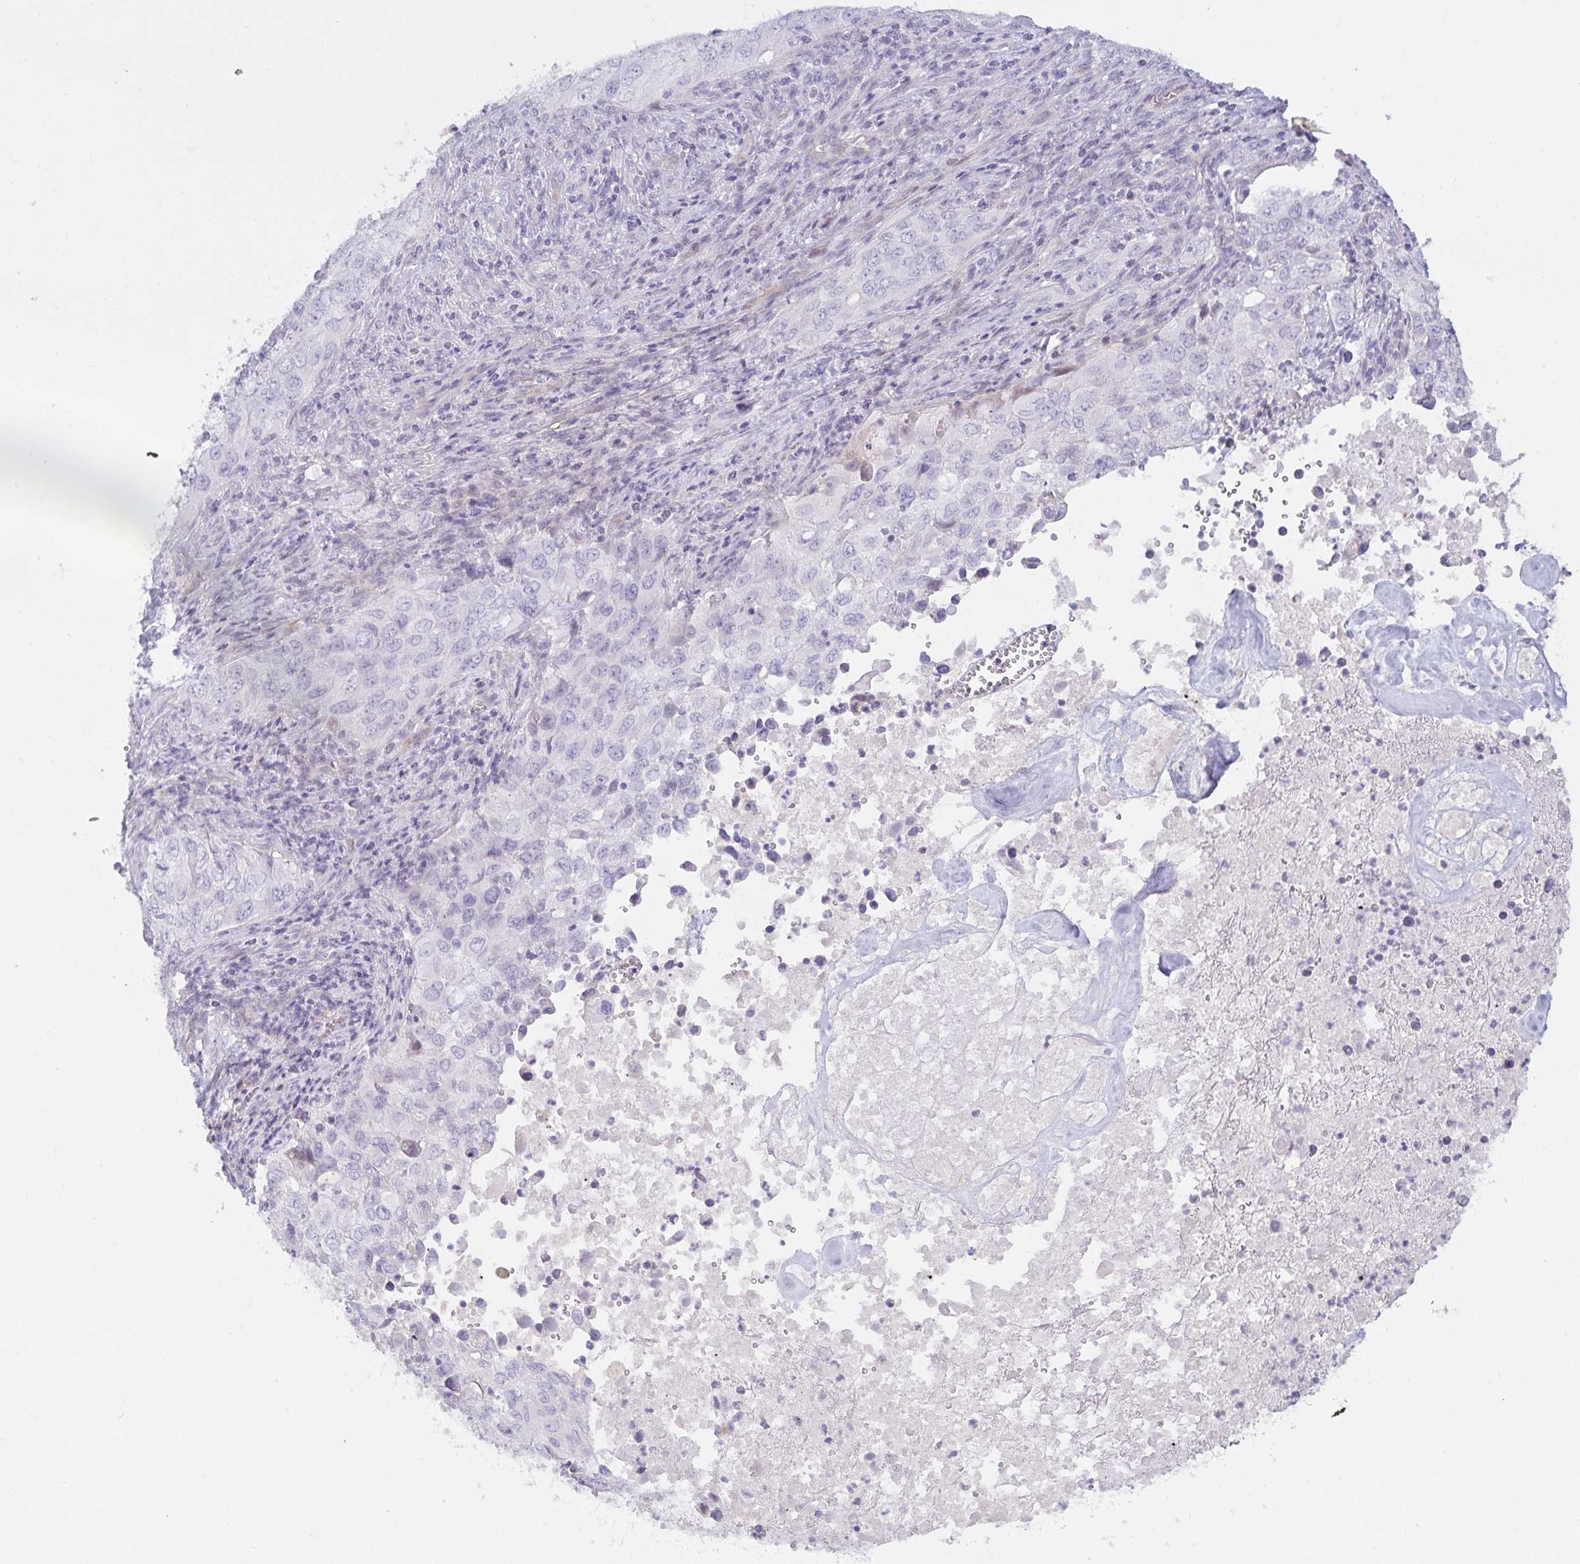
{"staining": {"intensity": "negative", "quantity": "none", "location": "none"}, "tissue": "lung cancer", "cell_type": "Tumor cells", "image_type": "cancer", "snomed": [{"axis": "morphology", "description": "Adenocarcinoma, NOS"}, {"axis": "morphology", "description": "Adenocarcinoma, metastatic, NOS"}, {"axis": "topography", "description": "Lymph node"}, {"axis": "topography", "description": "Lung"}], "caption": "DAB immunohistochemical staining of human lung cancer (metastatic adenocarcinoma) reveals no significant staining in tumor cells.", "gene": "SPAG4", "patient": {"sex": "female", "age": 42}}